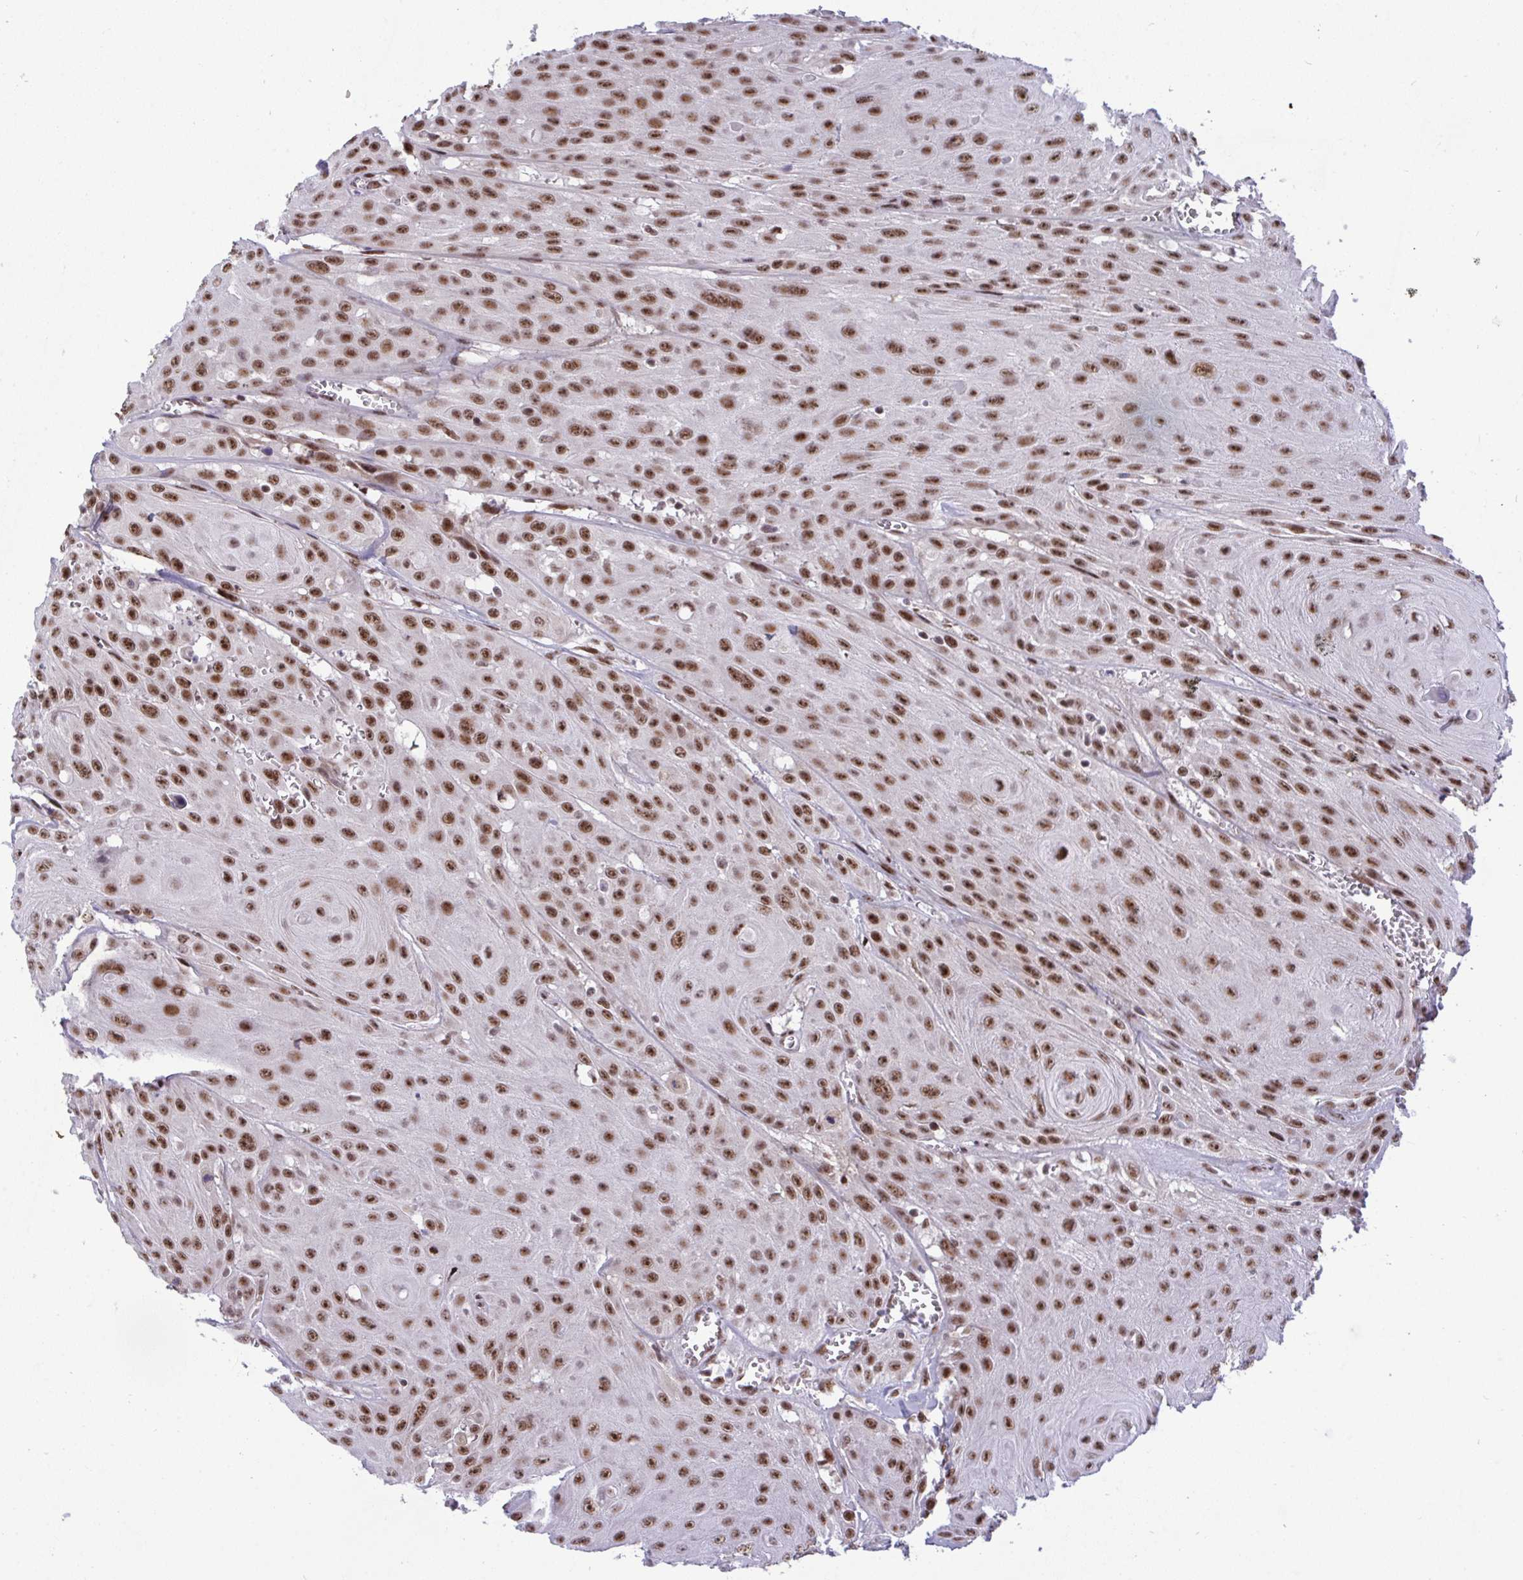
{"staining": {"intensity": "moderate", "quantity": ">75%", "location": "nuclear"}, "tissue": "head and neck cancer", "cell_type": "Tumor cells", "image_type": "cancer", "snomed": [{"axis": "morphology", "description": "Squamous cell carcinoma, NOS"}, {"axis": "topography", "description": "Oral tissue"}, {"axis": "topography", "description": "Head-Neck"}], "caption": "Head and neck squamous cell carcinoma tissue exhibits moderate nuclear positivity in approximately >75% of tumor cells, visualized by immunohistochemistry. (brown staining indicates protein expression, while blue staining denotes nuclei).", "gene": "WBP11", "patient": {"sex": "male", "age": 81}}